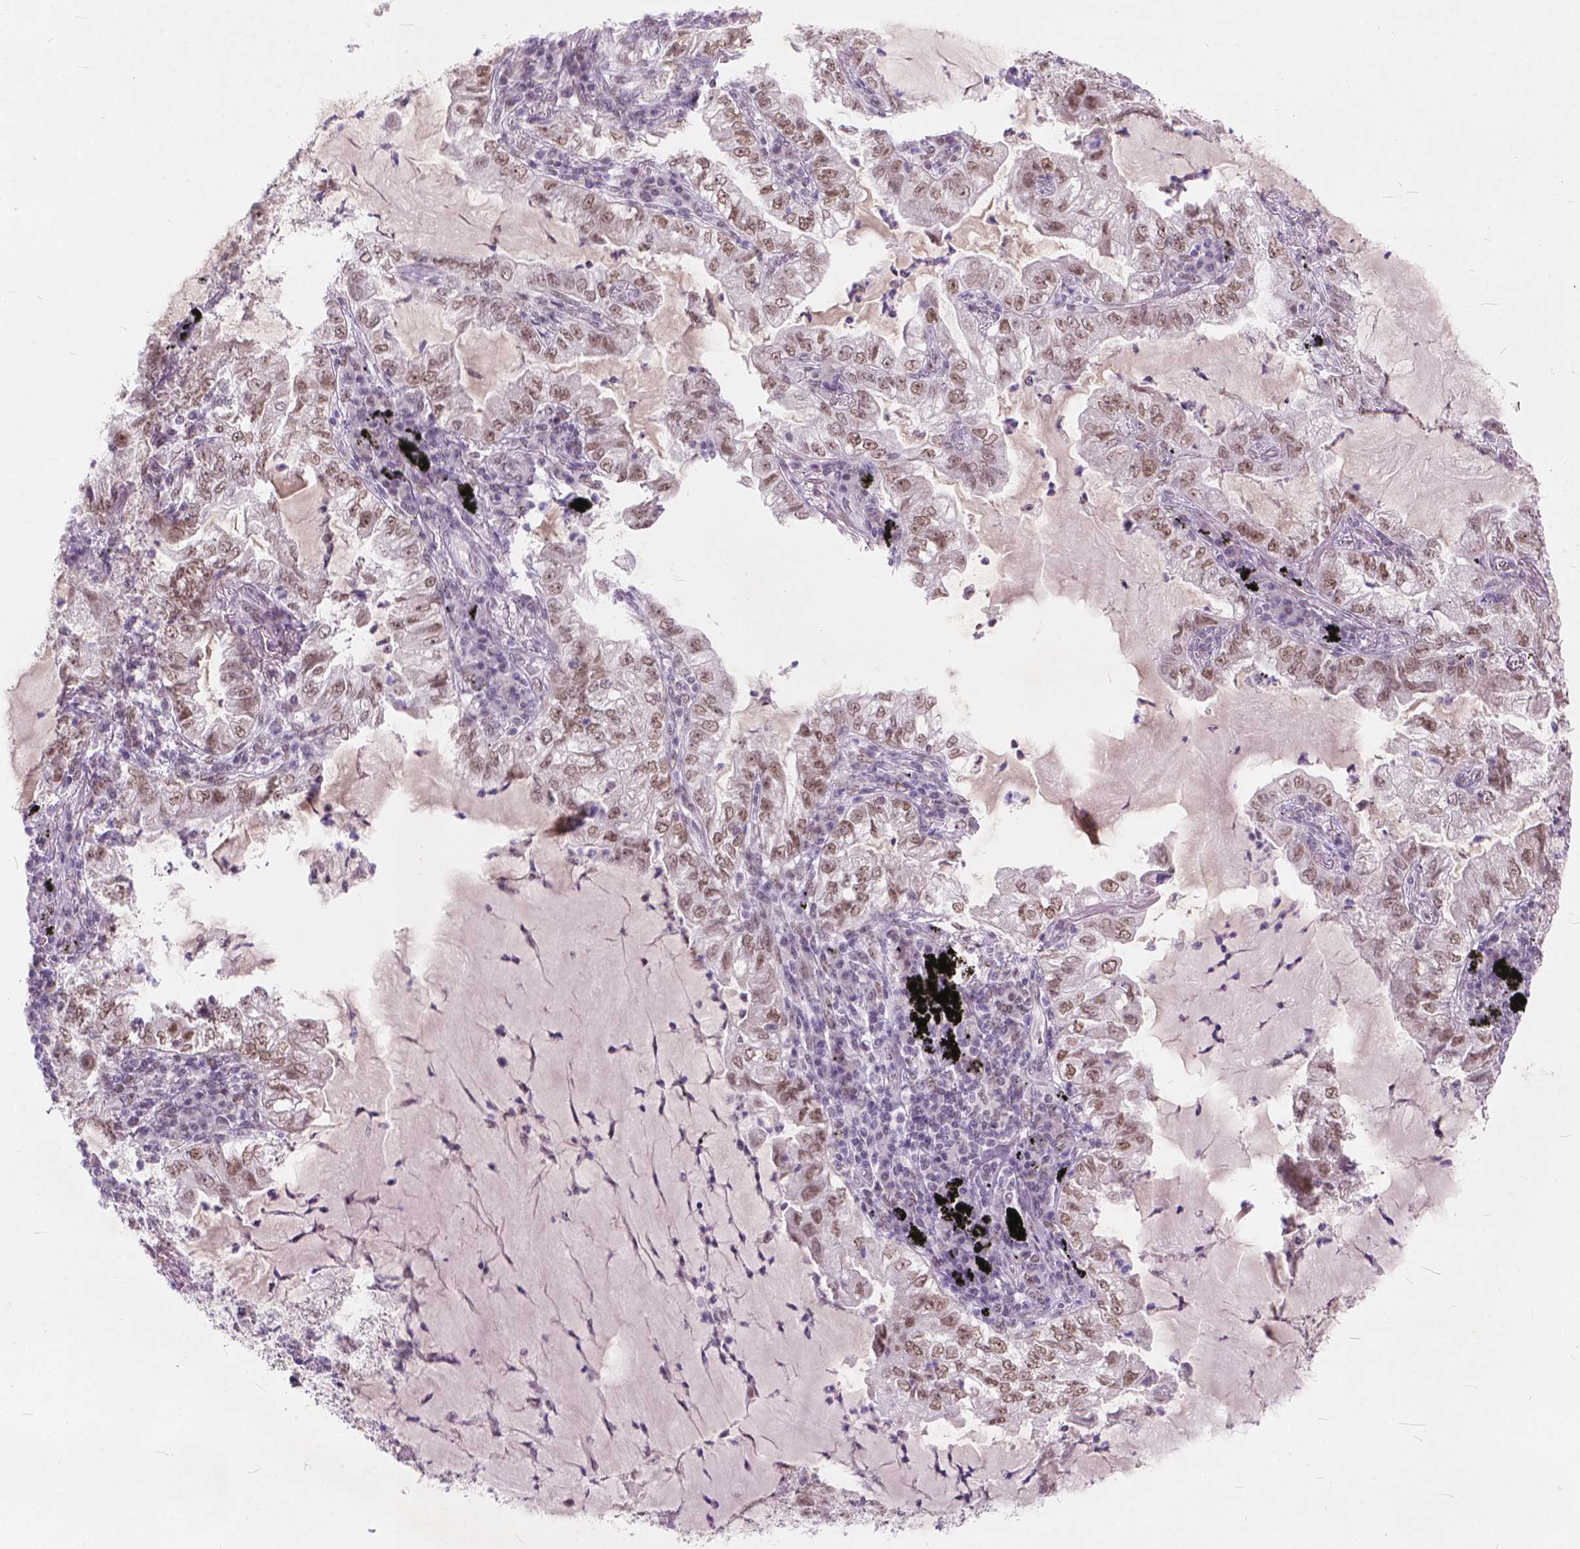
{"staining": {"intensity": "weak", "quantity": ">75%", "location": "nuclear"}, "tissue": "lung cancer", "cell_type": "Tumor cells", "image_type": "cancer", "snomed": [{"axis": "morphology", "description": "Adenocarcinoma, NOS"}, {"axis": "topography", "description": "Lung"}], "caption": "This is a micrograph of immunohistochemistry (IHC) staining of lung cancer (adenocarcinoma), which shows weak positivity in the nuclear of tumor cells.", "gene": "FAM53A", "patient": {"sex": "female", "age": 73}}